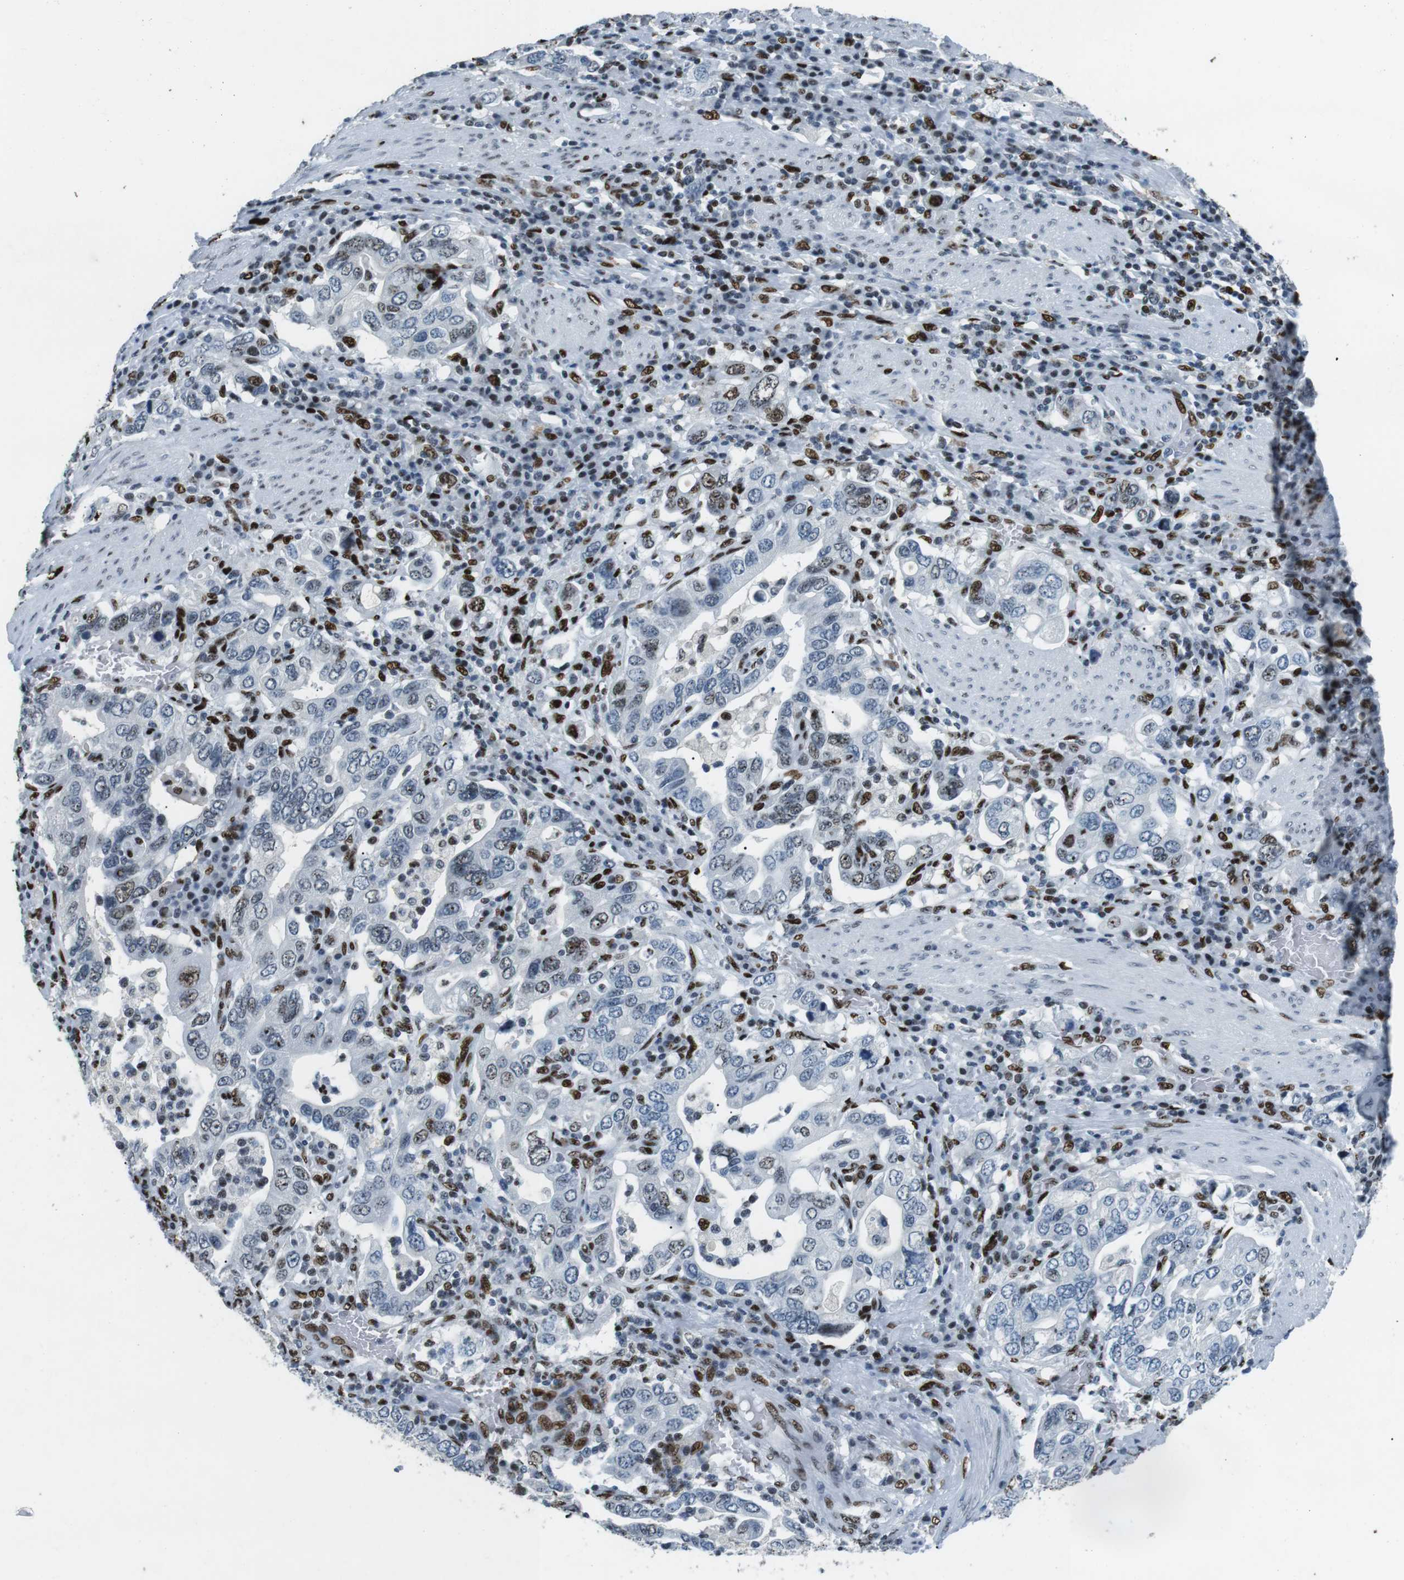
{"staining": {"intensity": "moderate", "quantity": "<25%", "location": "nuclear"}, "tissue": "stomach cancer", "cell_type": "Tumor cells", "image_type": "cancer", "snomed": [{"axis": "morphology", "description": "Adenocarcinoma, NOS"}, {"axis": "topography", "description": "Stomach, upper"}], "caption": "Tumor cells demonstrate moderate nuclear expression in approximately <25% of cells in stomach cancer.", "gene": "PML", "patient": {"sex": "male", "age": 62}}